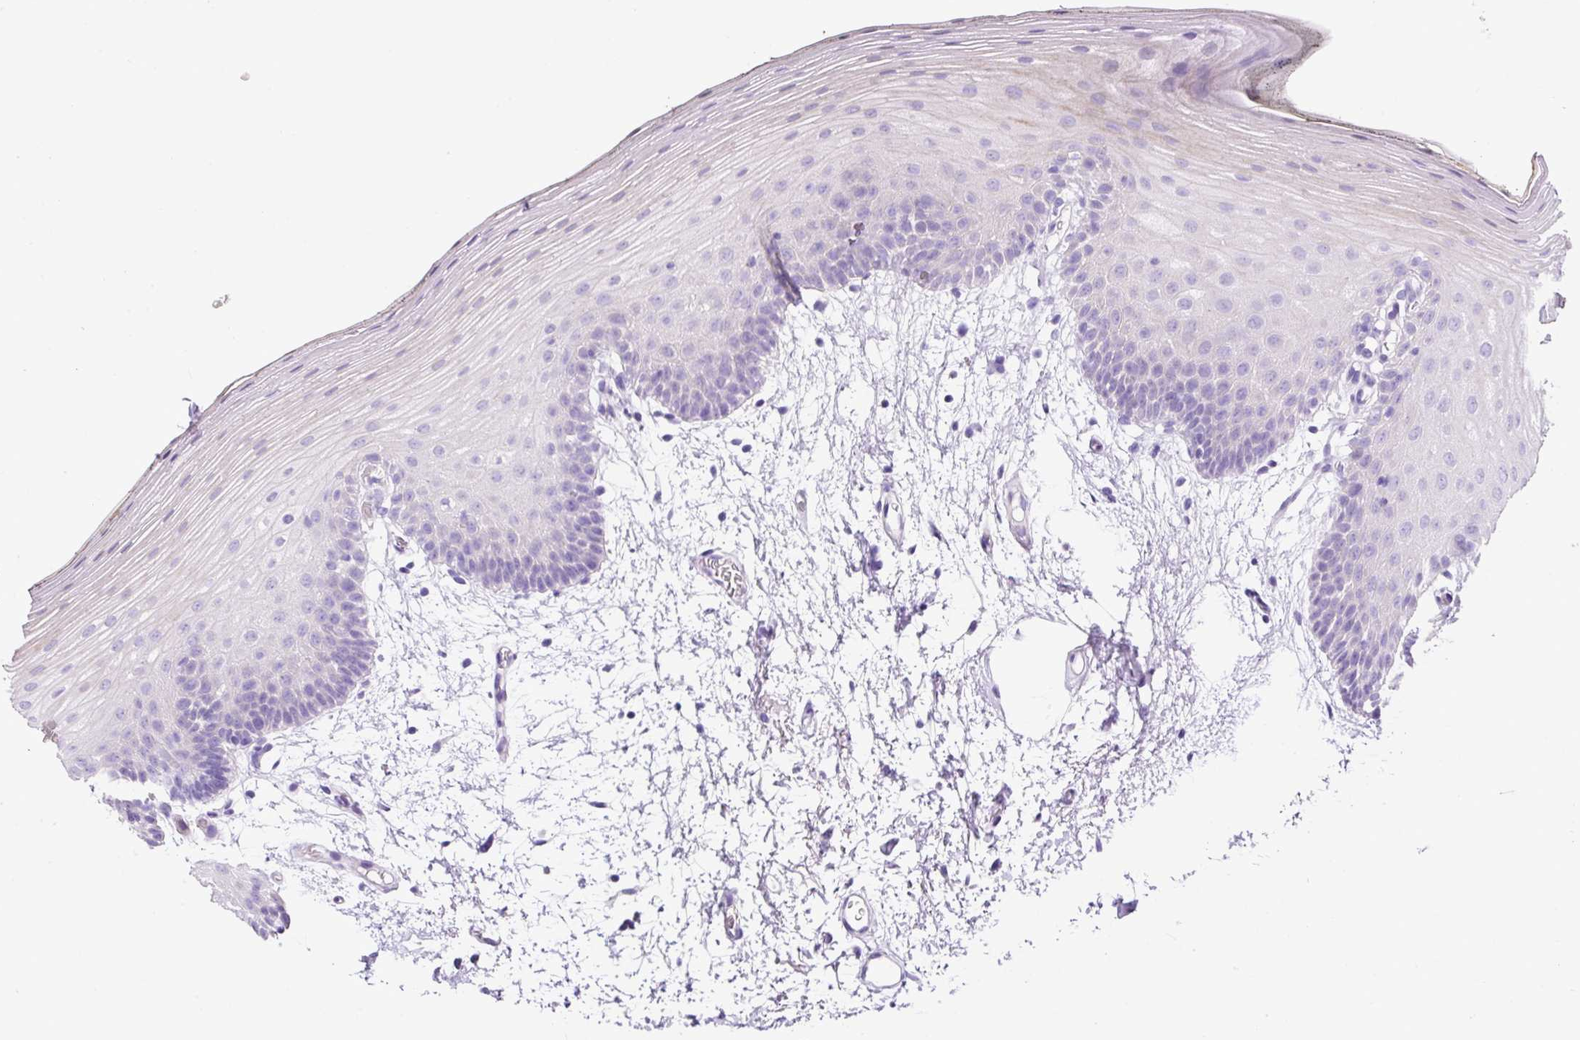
{"staining": {"intensity": "negative", "quantity": "none", "location": "none"}, "tissue": "oral mucosa", "cell_type": "Squamous epithelial cells", "image_type": "normal", "snomed": [{"axis": "morphology", "description": "Normal tissue, NOS"}, {"axis": "morphology", "description": "Squamous cell carcinoma, NOS"}, {"axis": "topography", "description": "Oral tissue"}, {"axis": "topography", "description": "Head-Neck"}], "caption": "Immunohistochemical staining of normal human oral mucosa reveals no significant staining in squamous epithelial cells. (Immunohistochemistry (ihc), brightfield microscopy, high magnification).", "gene": "STOX2", "patient": {"sex": "female", "age": 81}}